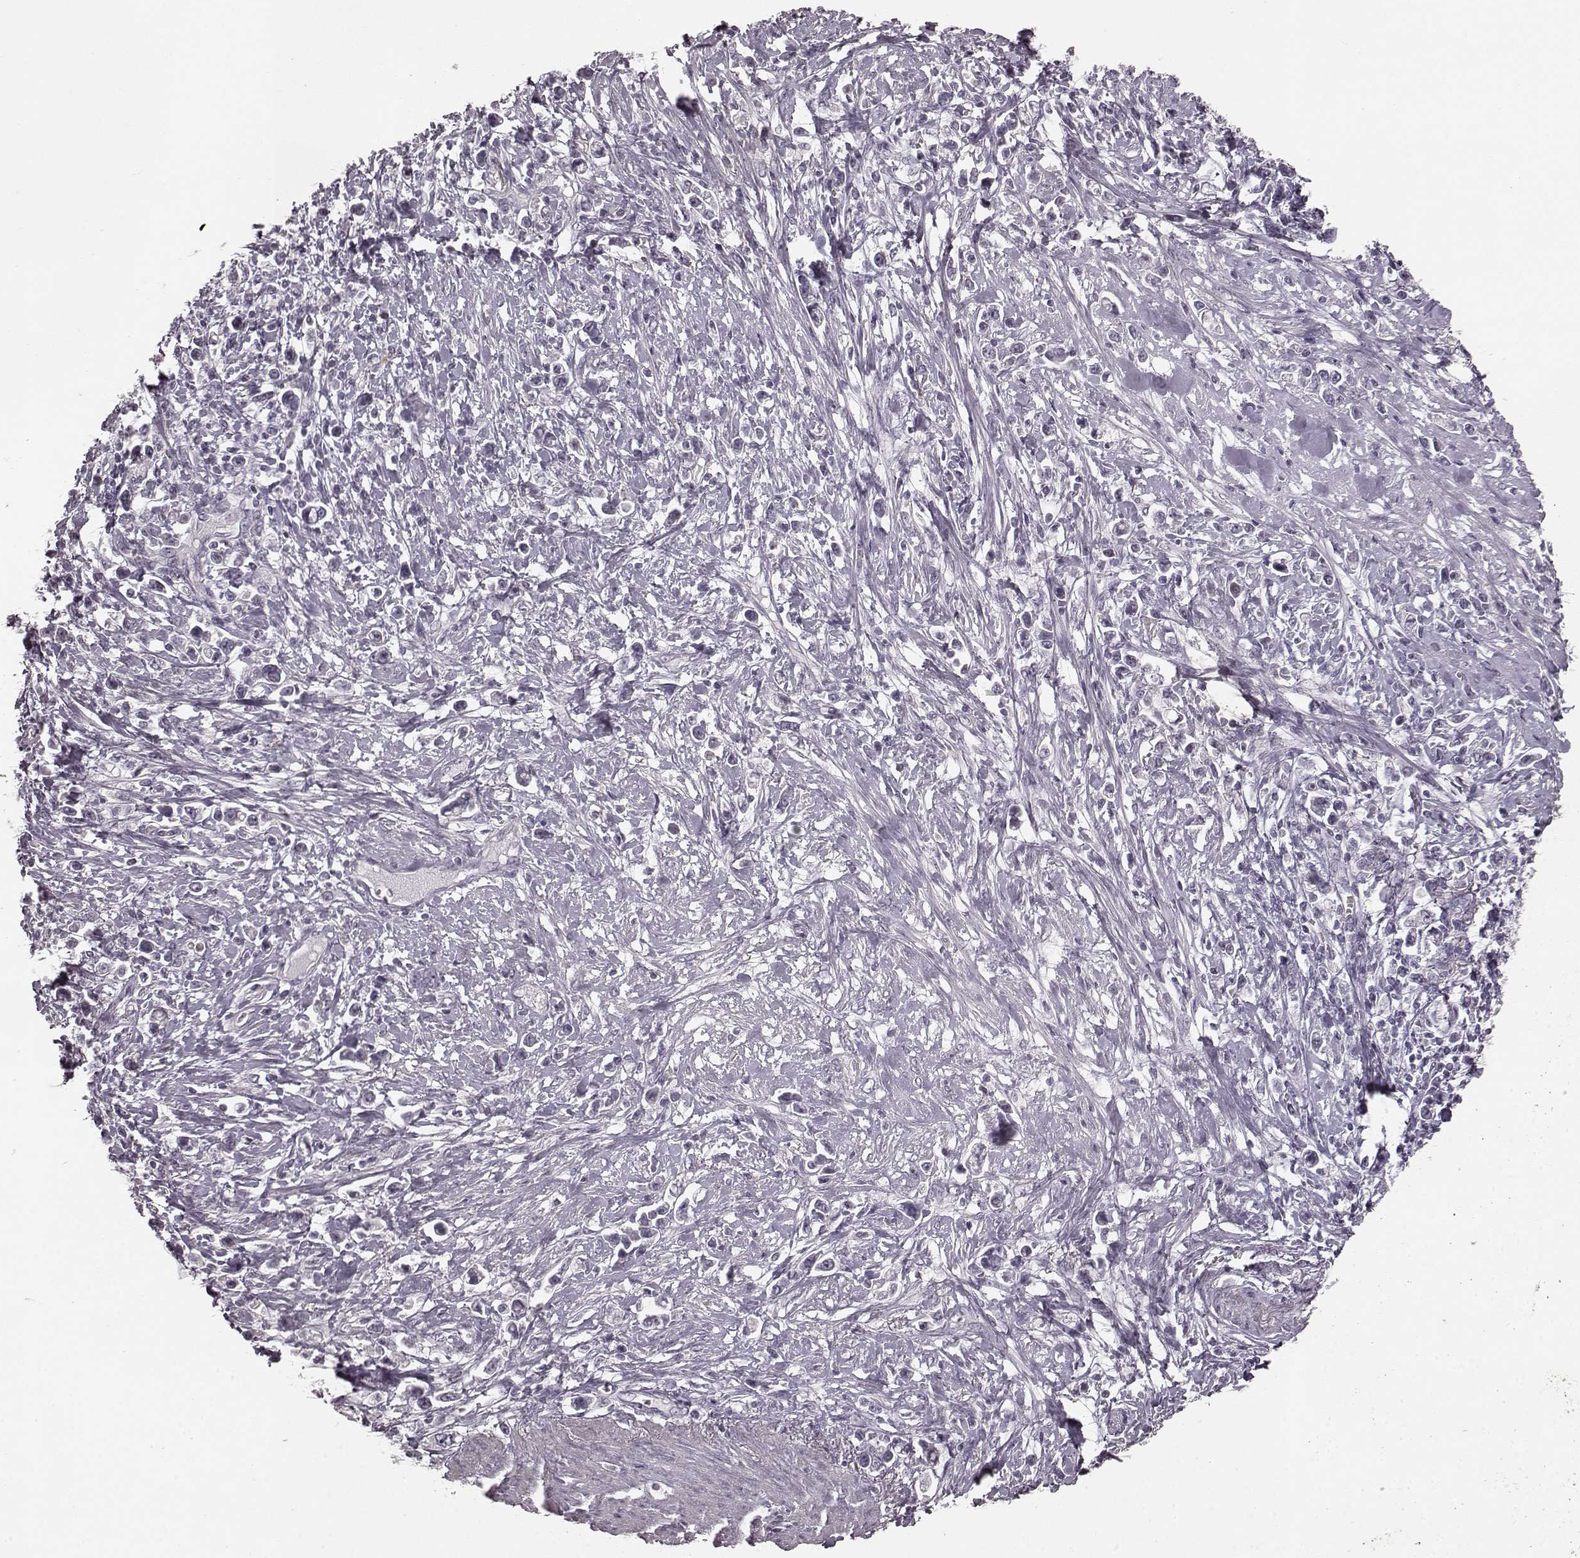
{"staining": {"intensity": "negative", "quantity": "none", "location": "none"}, "tissue": "stomach cancer", "cell_type": "Tumor cells", "image_type": "cancer", "snomed": [{"axis": "morphology", "description": "Adenocarcinoma, NOS"}, {"axis": "topography", "description": "Stomach"}], "caption": "High power microscopy histopathology image of an immunohistochemistry photomicrograph of adenocarcinoma (stomach), revealing no significant staining in tumor cells.", "gene": "RIT2", "patient": {"sex": "male", "age": 63}}